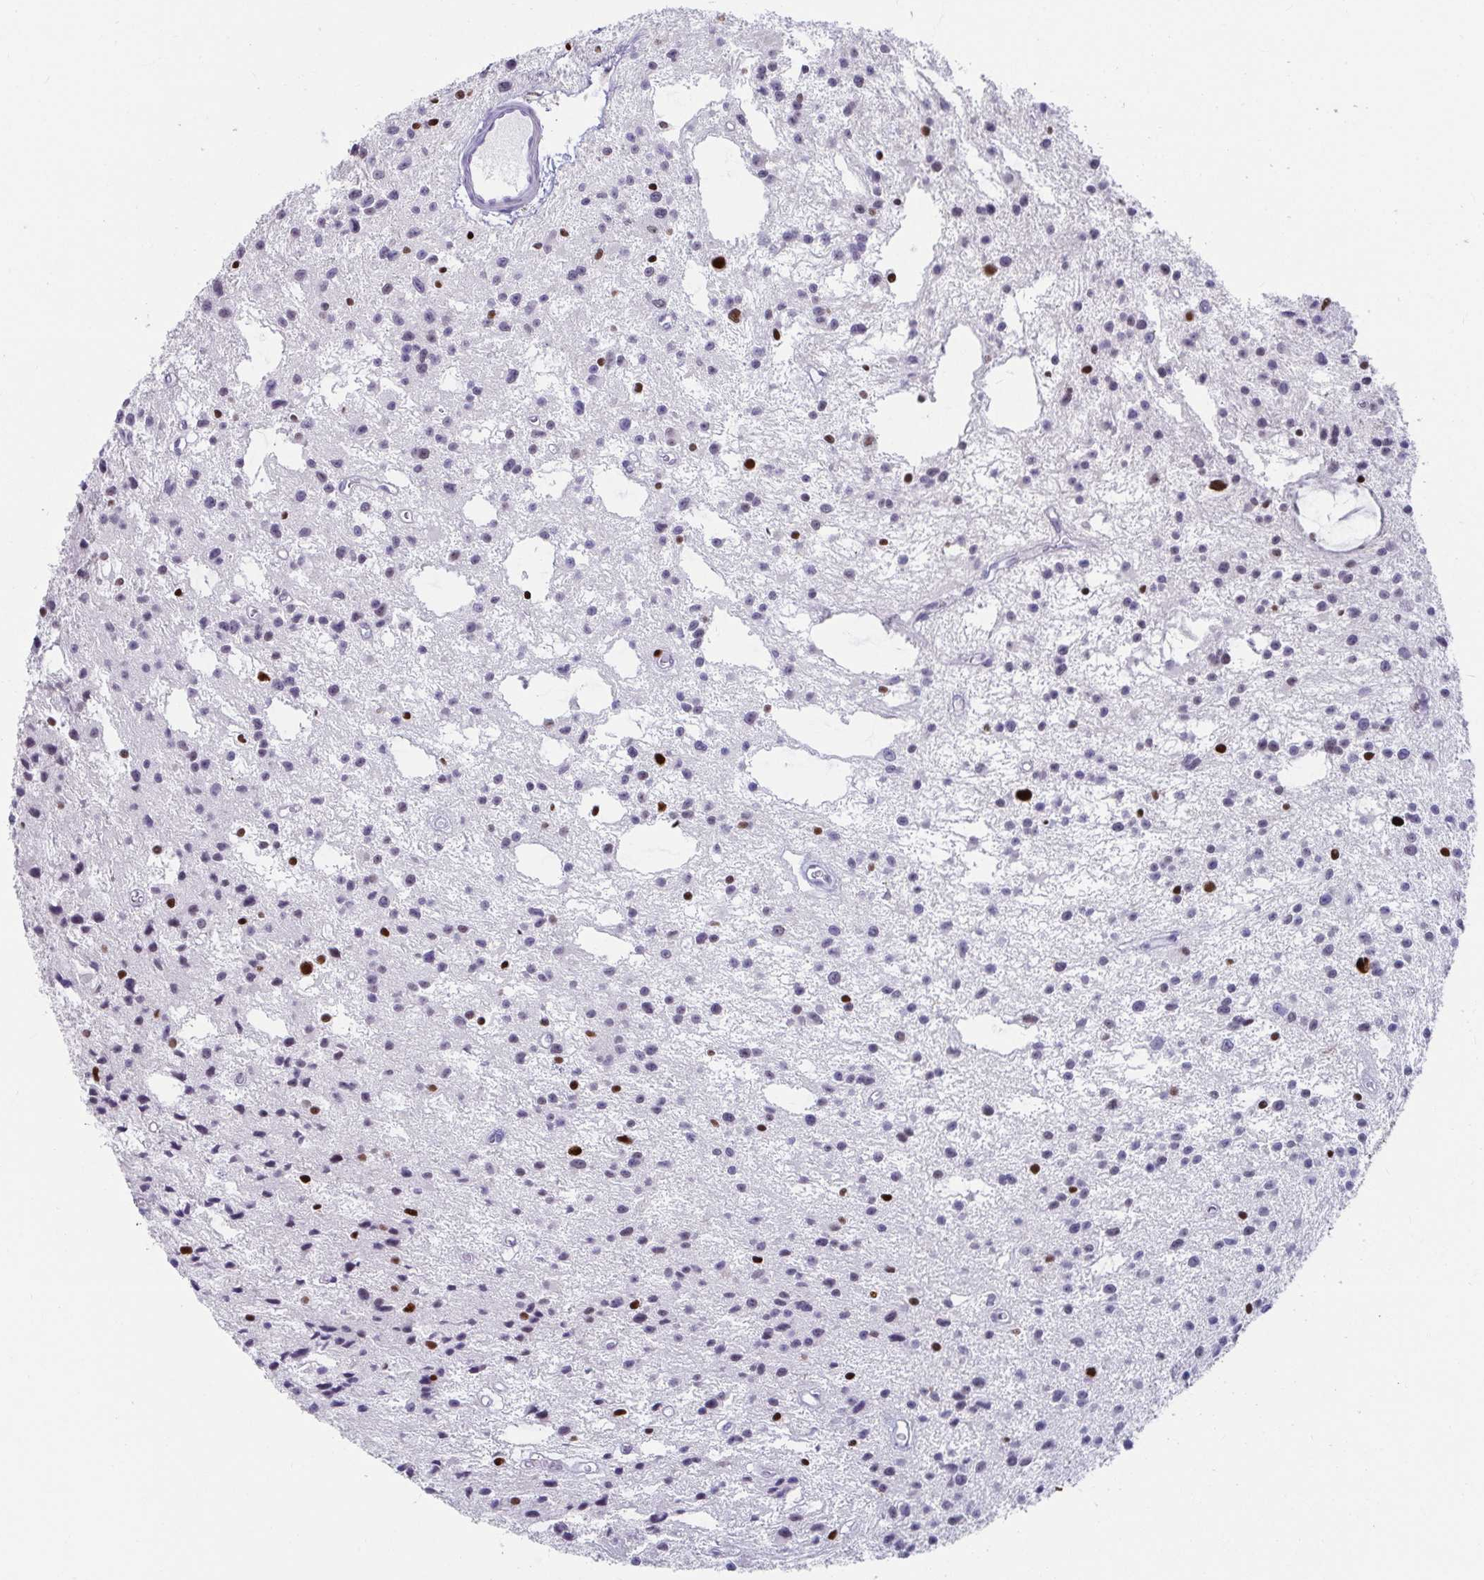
{"staining": {"intensity": "negative", "quantity": "none", "location": "none"}, "tissue": "glioma", "cell_type": "Tumor cells", "image_type": "cancer", "snomed": [{"axis": "morphology", "description": "Glioma, malignant, Low grade"}, {"axis": "topography", "description": "Brain"}], "caption": "This is an immunohistochemistry histopathology image of malignant glioma (low-grade). There is no expression in tumor cells.", "gene": "ZNF586", "patient": {"sex": "male", "age": 43}}